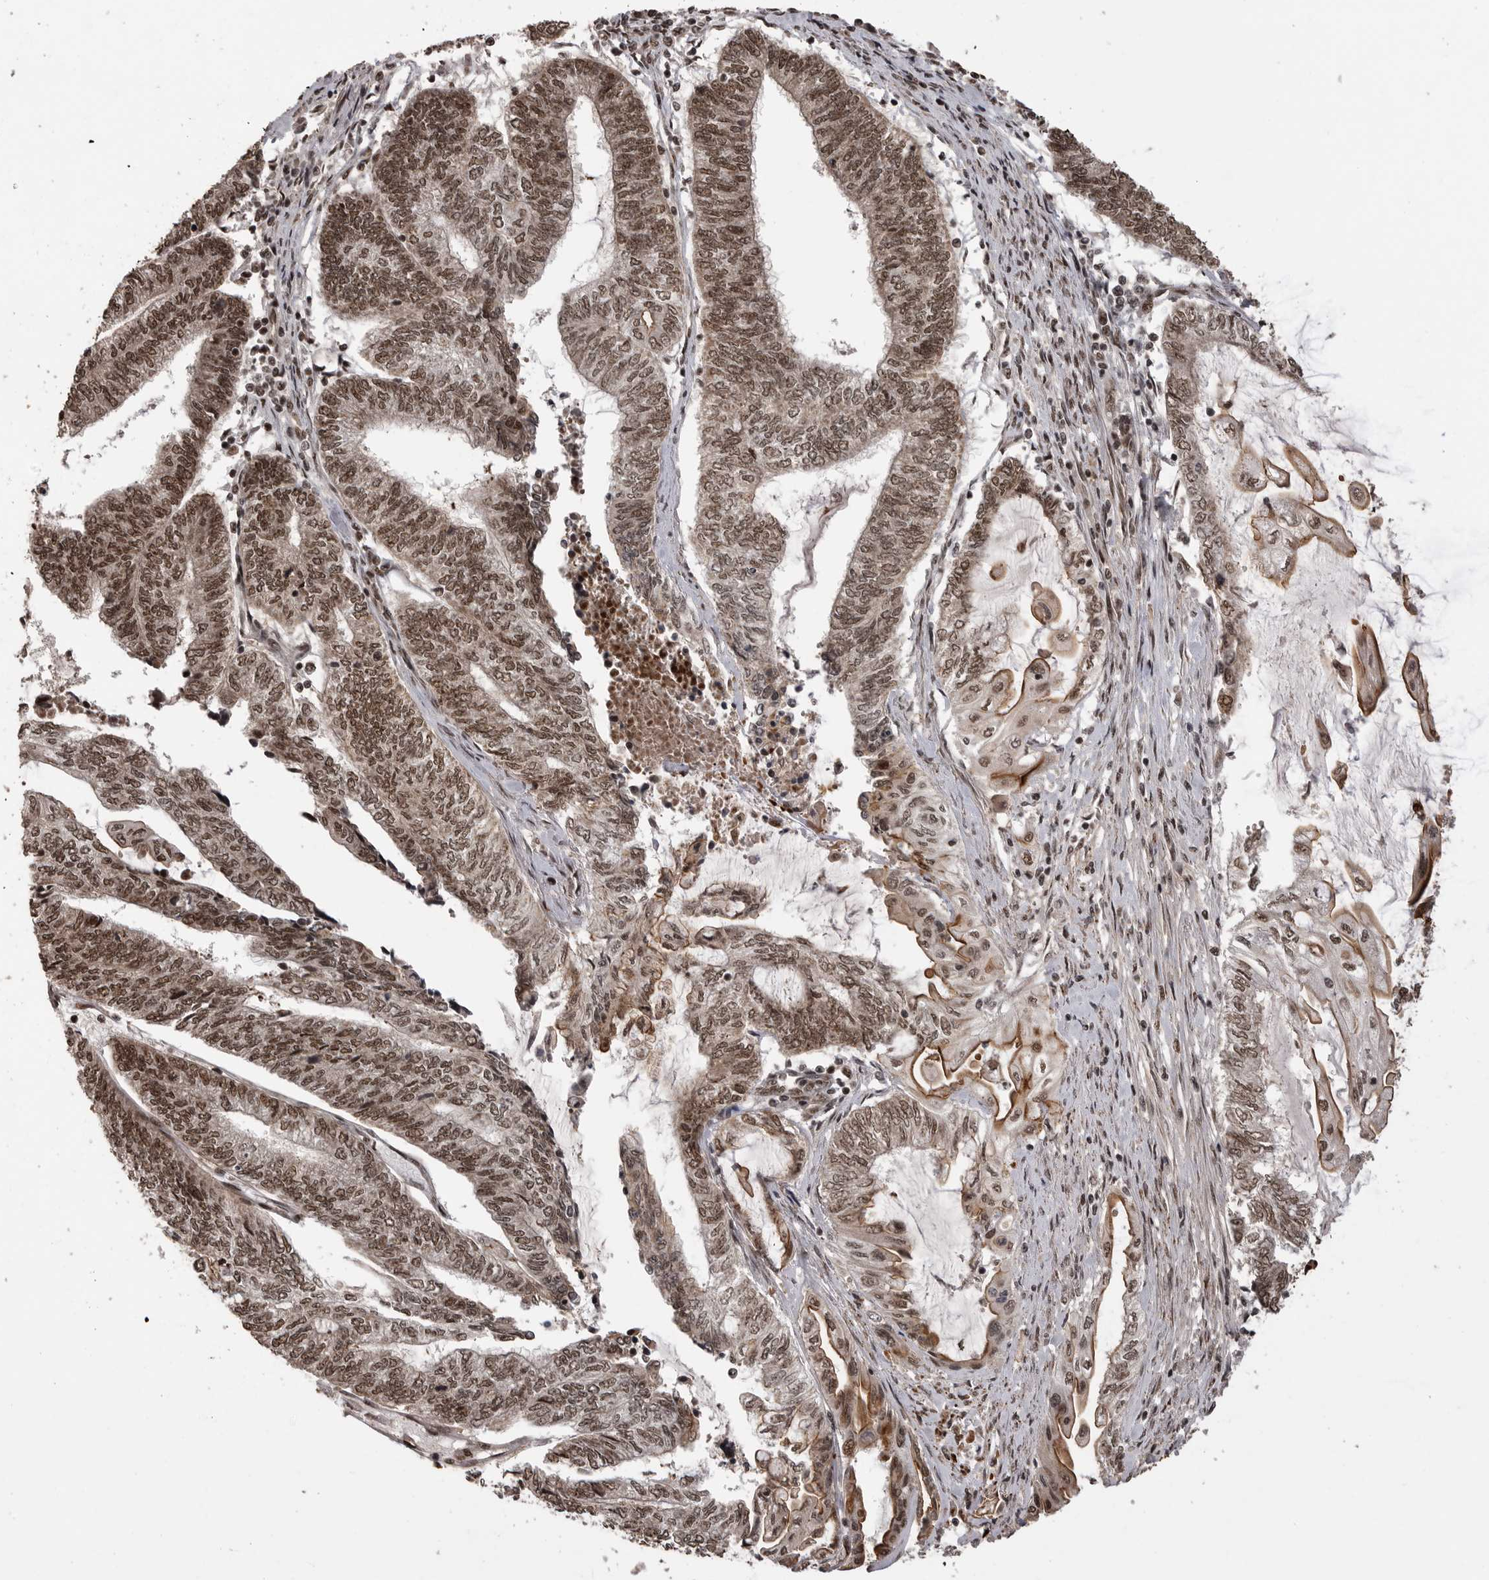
{"staining": {"intensity": "moderate", "quantity": ">75%", "location": "nuclear"}, "tissue": "endometrial cancer", "cell_type": "Tumor cells", "image_type": "cancer", "snomed": [{"axis": "morphology", "description": "Adenocarcinoma, NOS"}, {"axis": "topography", "description": "Uterus"}, {"axis": "topography", "description": "Endometrium"}], "caption": "A micrograph showing moderate nuclear expression in approximately >75% of tumor cells in adenocarcinoma (endometrial), as visualized by brown immunohistochemical staining.", "gene": "PPP1R8", "patient": {"sex": "female", "age": 70}}